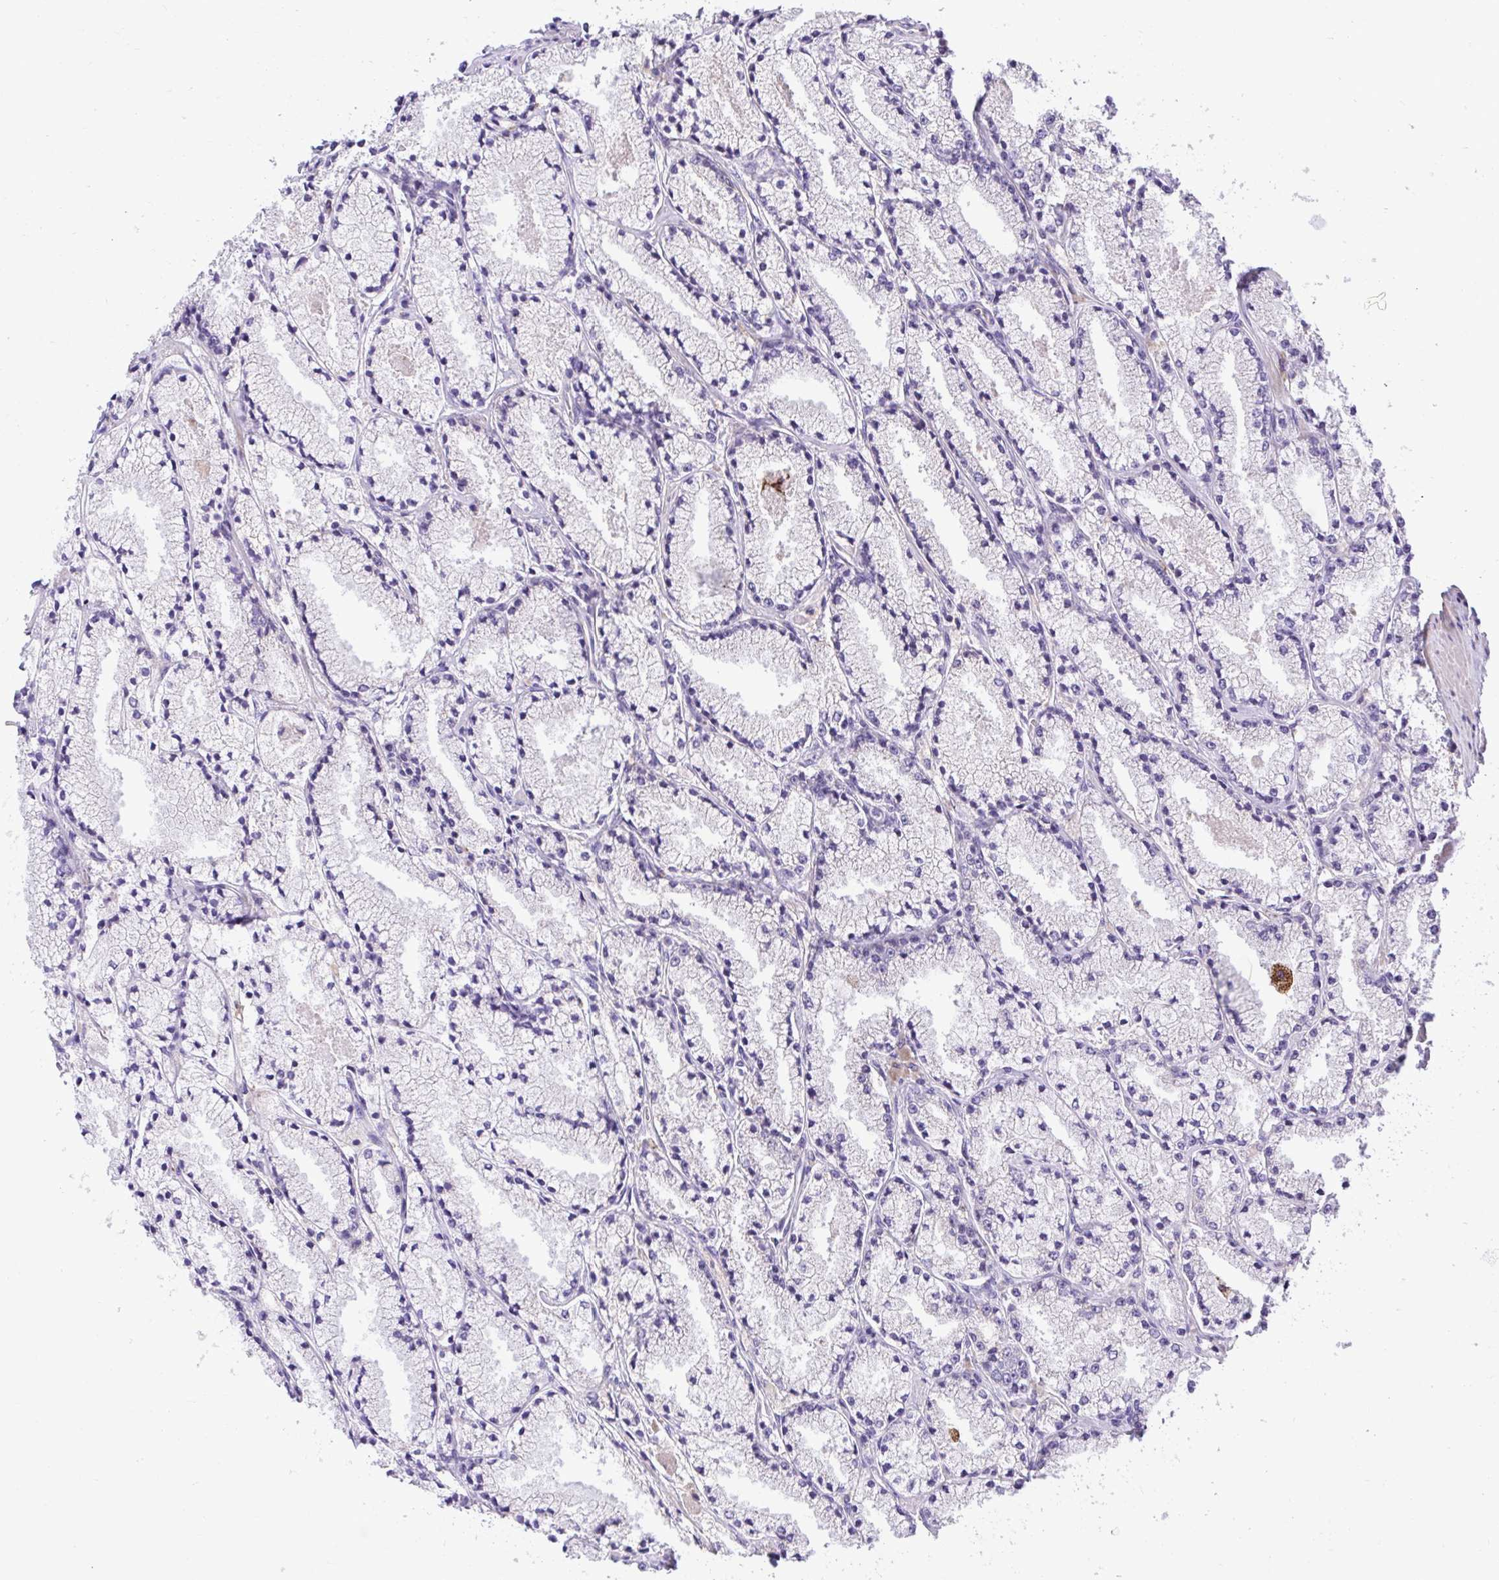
{"staining": {"intensity": "negative", "quantity": "none", "location": "none"}, "tissue": "prostate cancer", "cell_type": "Tumor cells", "image_type": "cancer", "snomed": [{"axis": "morphology", "description": "Adenocarcinoma, High grade"}, {"axis": "topography", "description": "Prostate"}], "caption": "The immunohistochemistry micrograph has no significant expression in tumor cells of prostate cancer (adenocarcinoma (high-grade)) tissue. Nuclei are stained in blue.", "gene": "XAF1", "patient": {"sex": "male", "age": 63}}